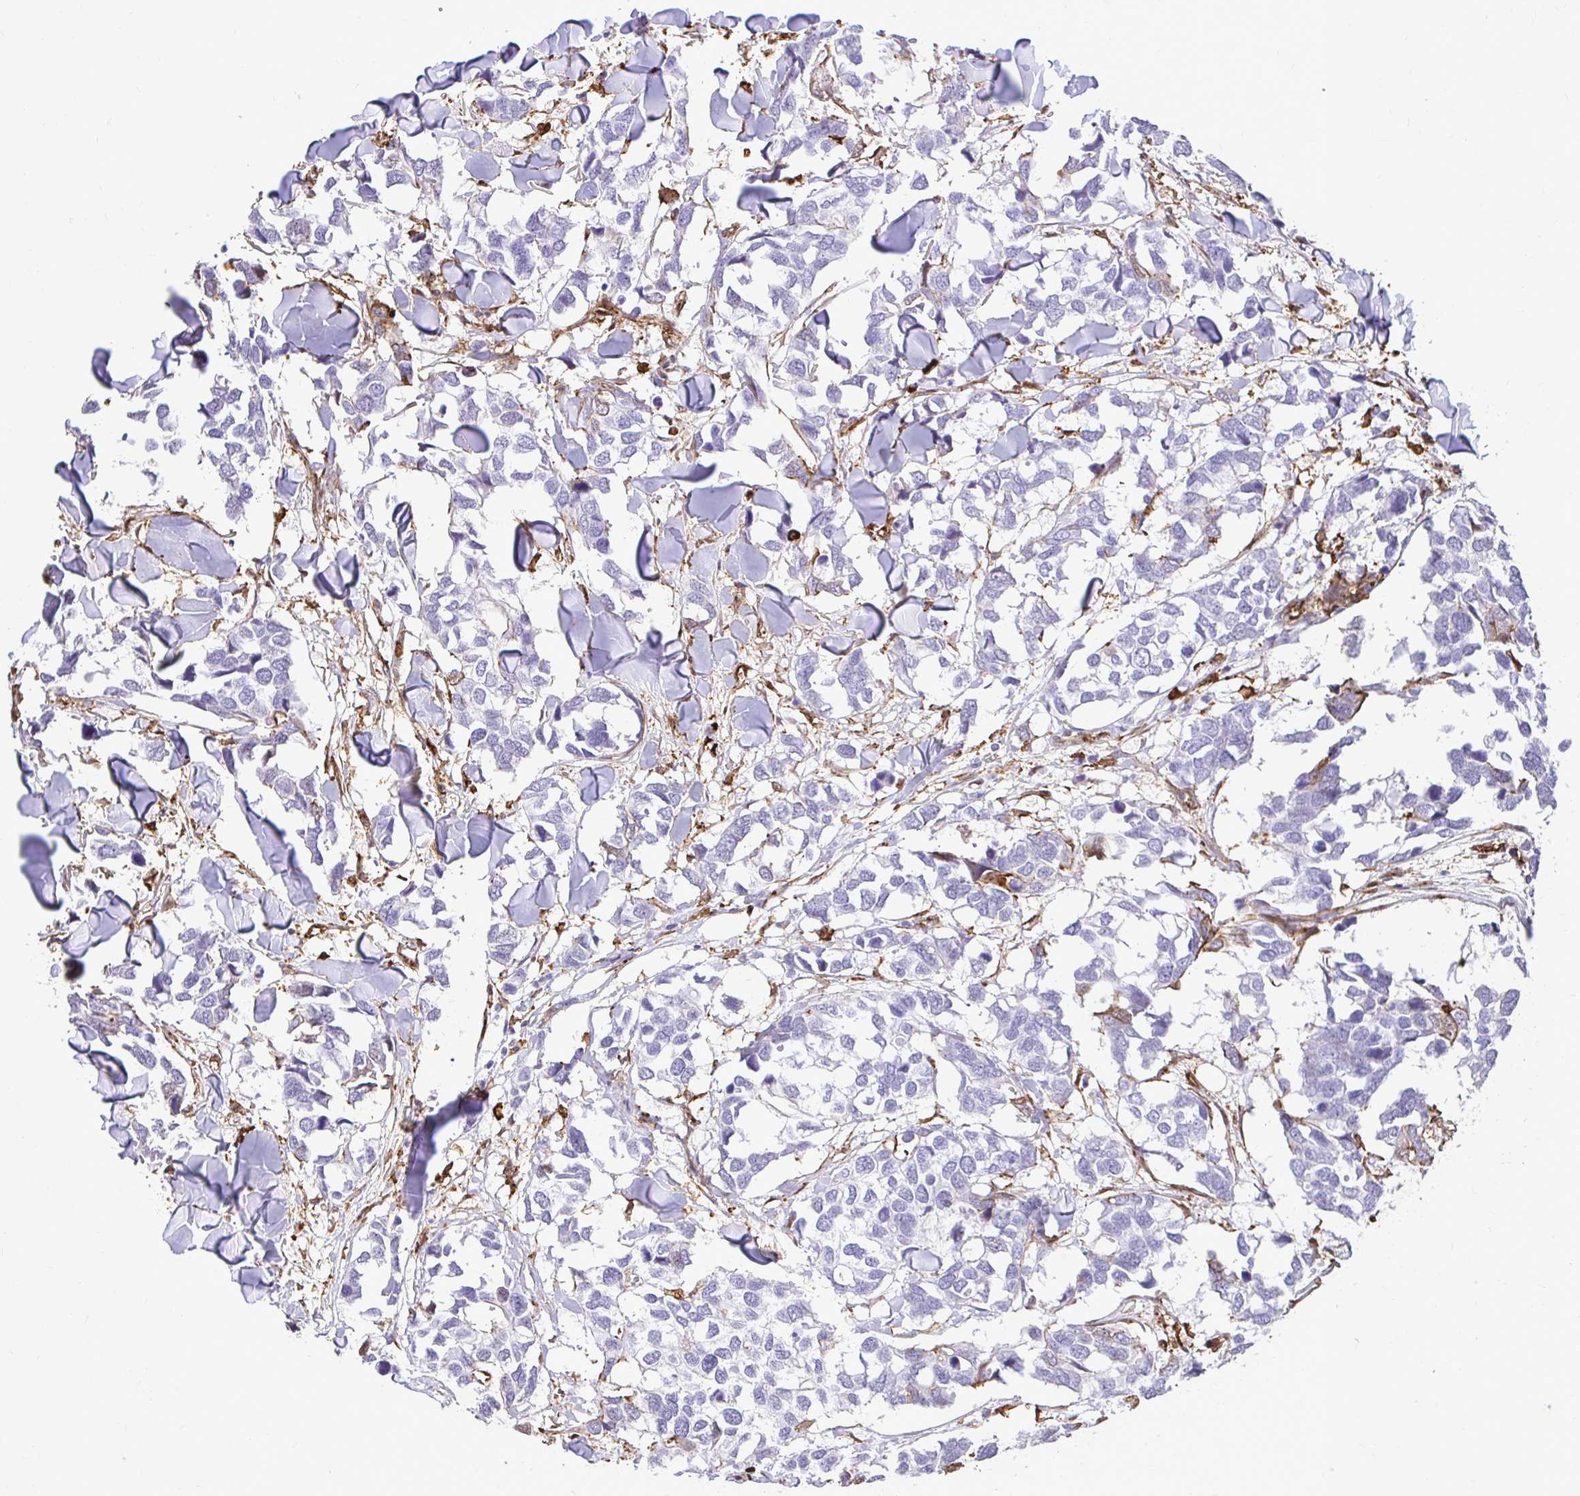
{"staining": {"intensity": "negative", "quantity": "none", "location": "none"}, "tissue": "breast cancer", "cell_type": "Tumor cells", "image_type": "cancer", "snomed": [{"axis": "morphology", "description": "Duct carcinoma"}, {"axis": "topography", "description": "Breast"}], "caption": "IHC of human breast intraductal carcinoma shows no staining in tumor cells. The staining was performed using DAB to visualize the protein expression in brown, while the nuclei were stained in blue with hematoxylin (Magnification: 20x).", "gene": "GSN", "patient": {"sex": "female", "age": 83}}